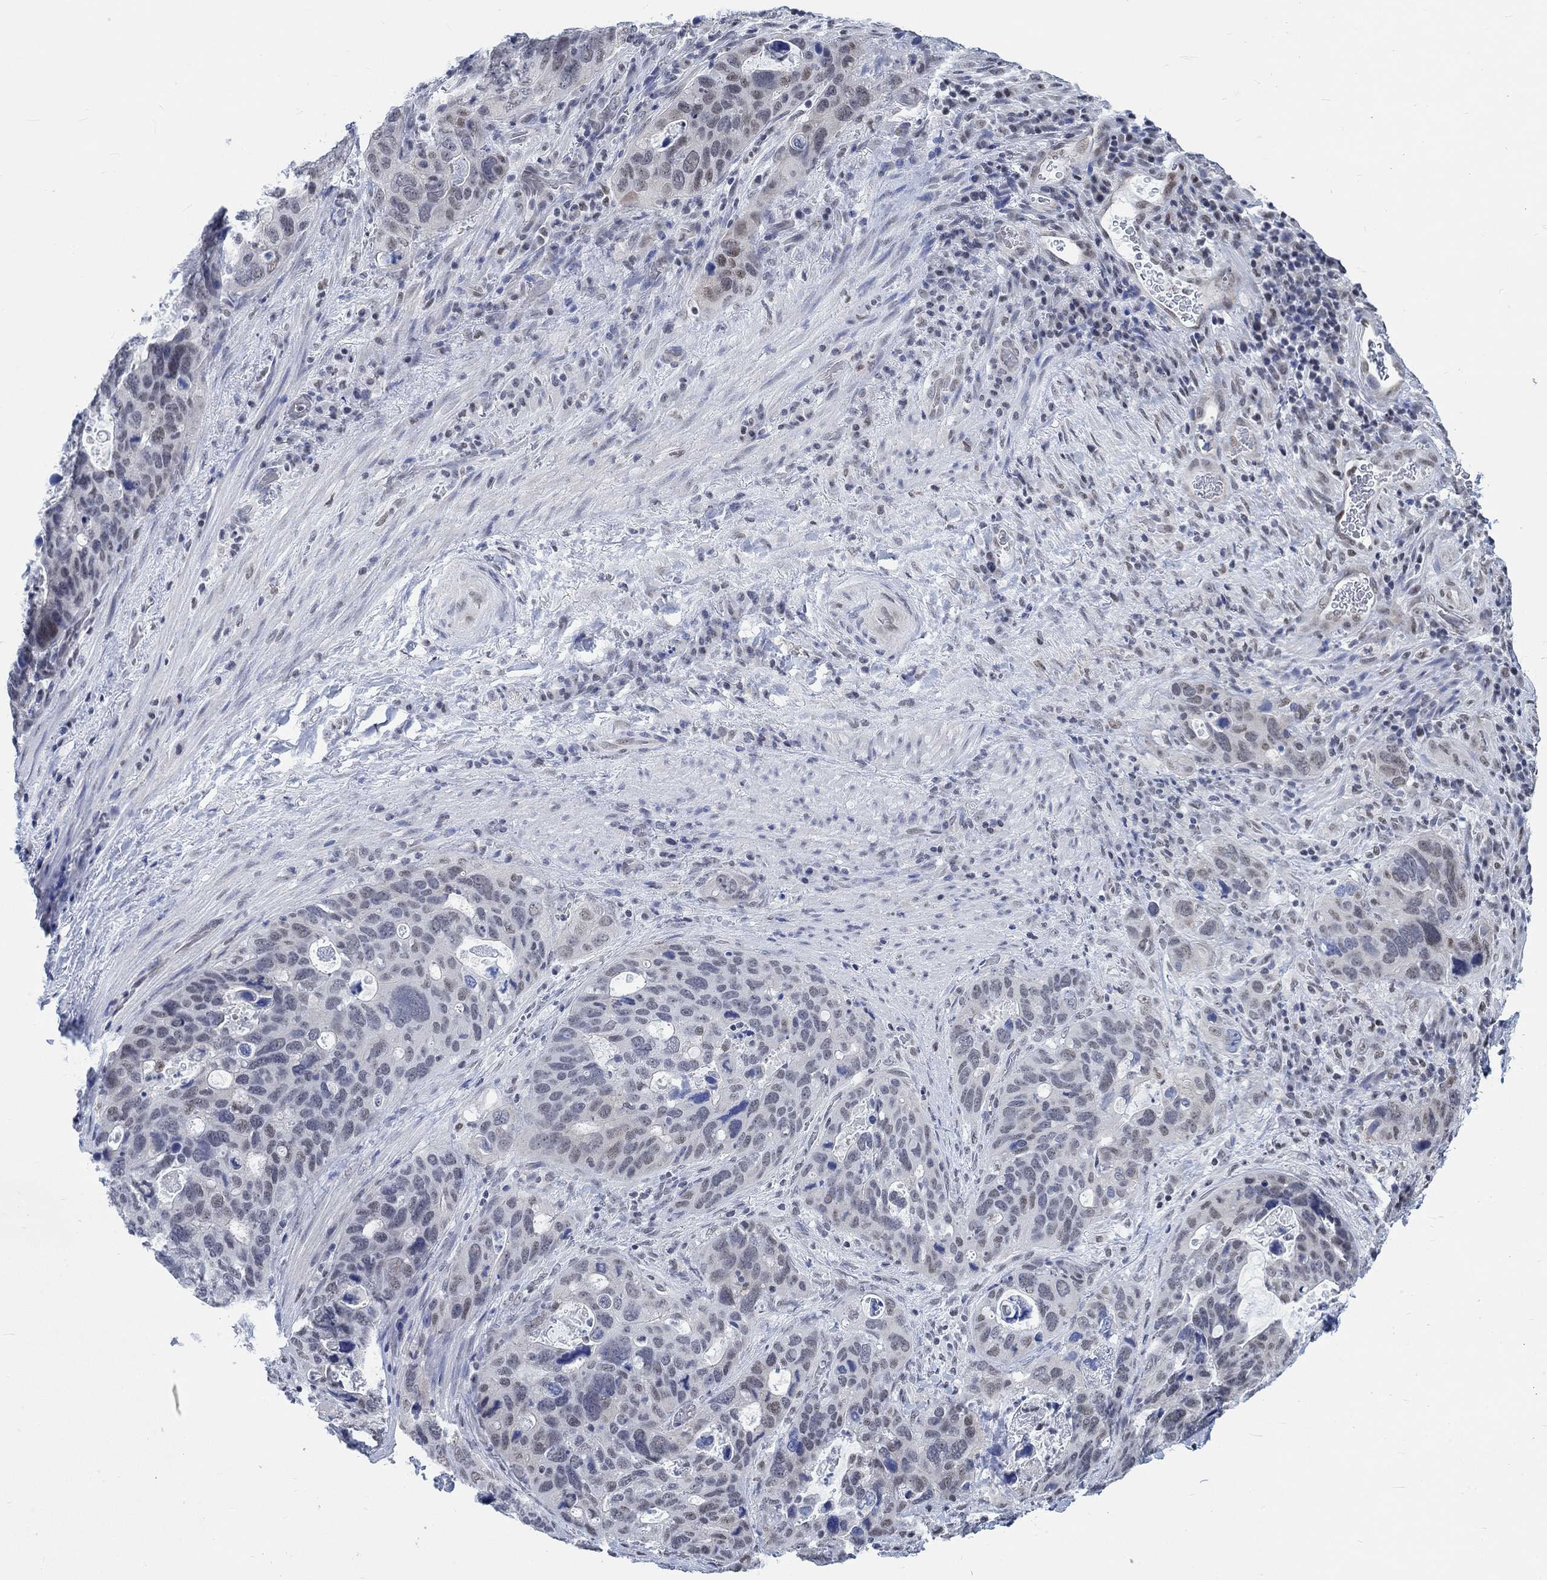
{"staining": {"intensity": "negative", "quantity": "none", "location": "none"}, "tissue": "stomach cancer", "cell_type": "Tumor cells", "image_type": "cancer", "snomed": [{"axis": "morphology", "description": "Adenocarcinoma, NOS"}, {"axis": "topography", "description": "Stomach"}], "caption": "There is no significant expression in tumor cells of adenocarcinoma (stomach).", "gene": "KCNH8", "patient": {"sex": "male", "age": 54}}